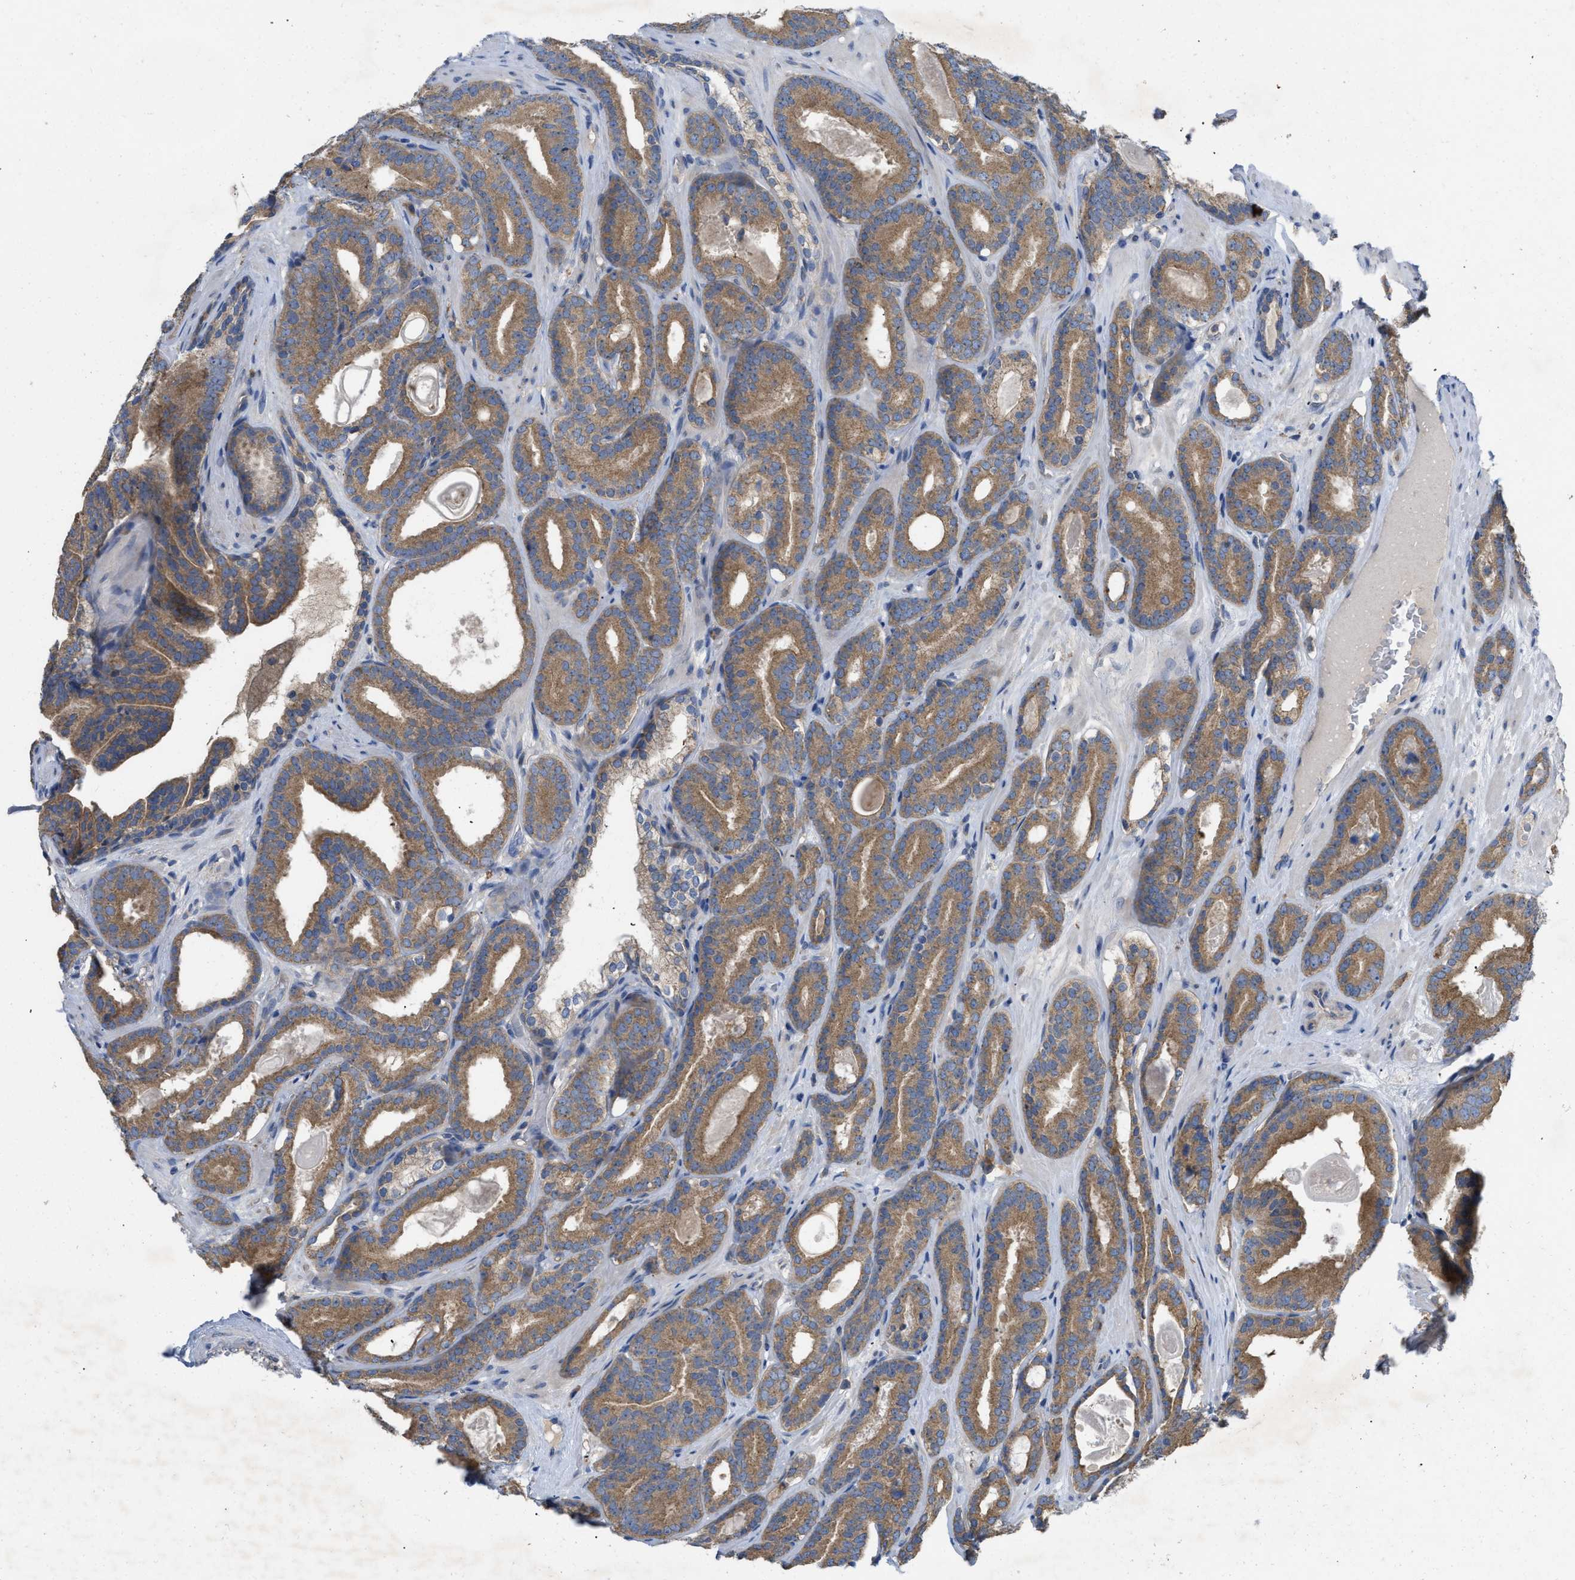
{"staining": {"intensity": "moderate", "quantity": ">75%", "location": "cytoplasmic/membranous"}, "tissue": "prostate cancer", "cell_type": "Tumor cells", "image_type": "cancer", "snomed": [{"axis": "morphology", "description": "Adenocarcinoma, High grade"}, {"axis": "topography", "description": "Prostate"}], "caption": "Moderate cytoplasmic/membranous protein staining is present in approximately >75% of tumor cells in high-grade adenocarcinoma (prostate).", "gene": "TMEM131", "patient": {"sex": "male", "age": 60}}